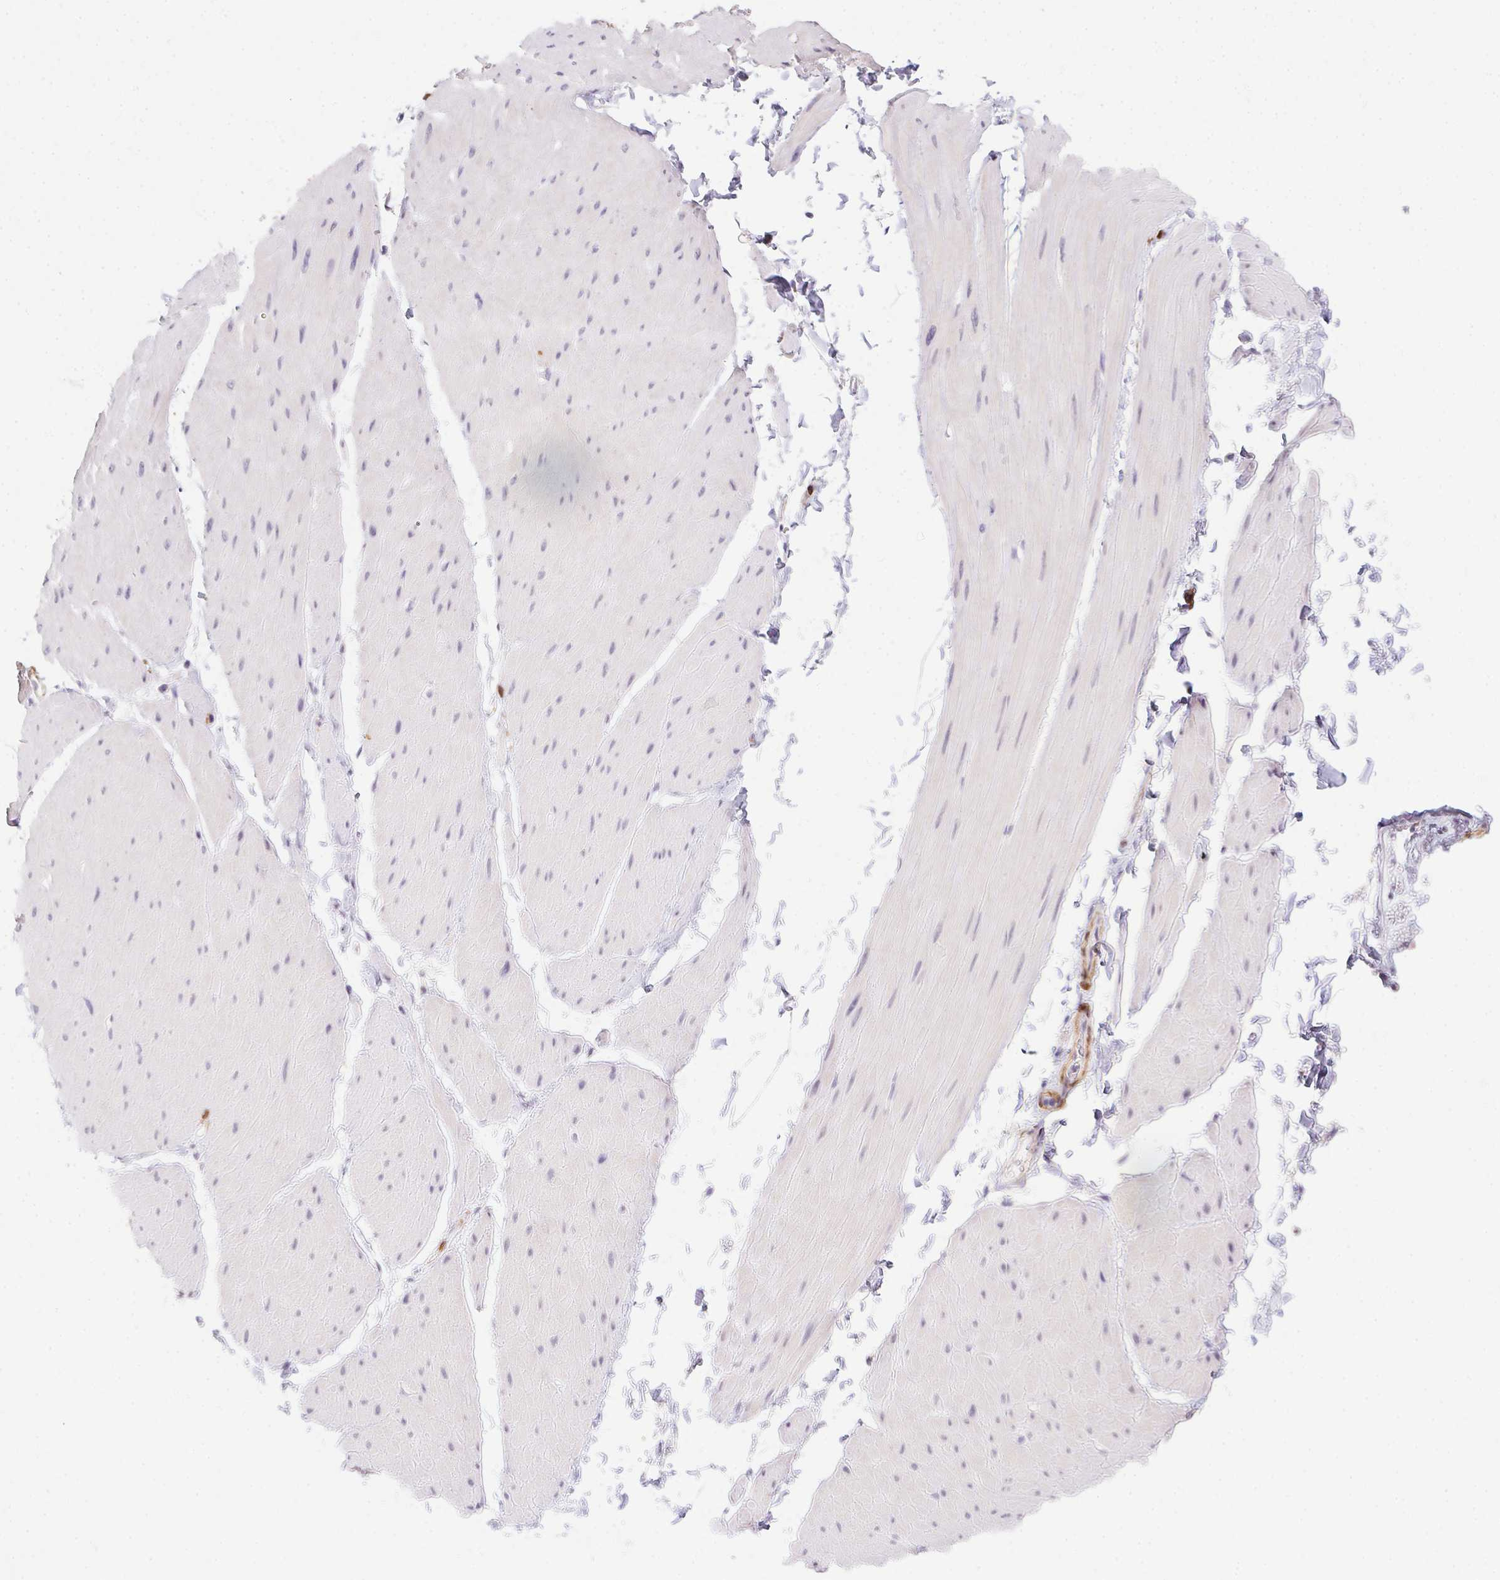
{"staining": {"intensity": "negative", "quantity": "none", "location": "none"}, "tissue": "adipose tissue", "cell_type": "Adipocytes", "image_type": "normal", "snomed": [{"axis": "morphology", "description": "Normal tissue, NOS"}, {"axis": "topography", "description": "Smooth muscle"}, {"axis": "topography", "description": "Peripheral nerve tissue"}], "caption": "This is an immunohistochemistry (IHC) image of benign human adipose tissue. There is no positivity in adipocytes.", "gene": "HRC", "patient": {"sex": "male", "age": 58}}